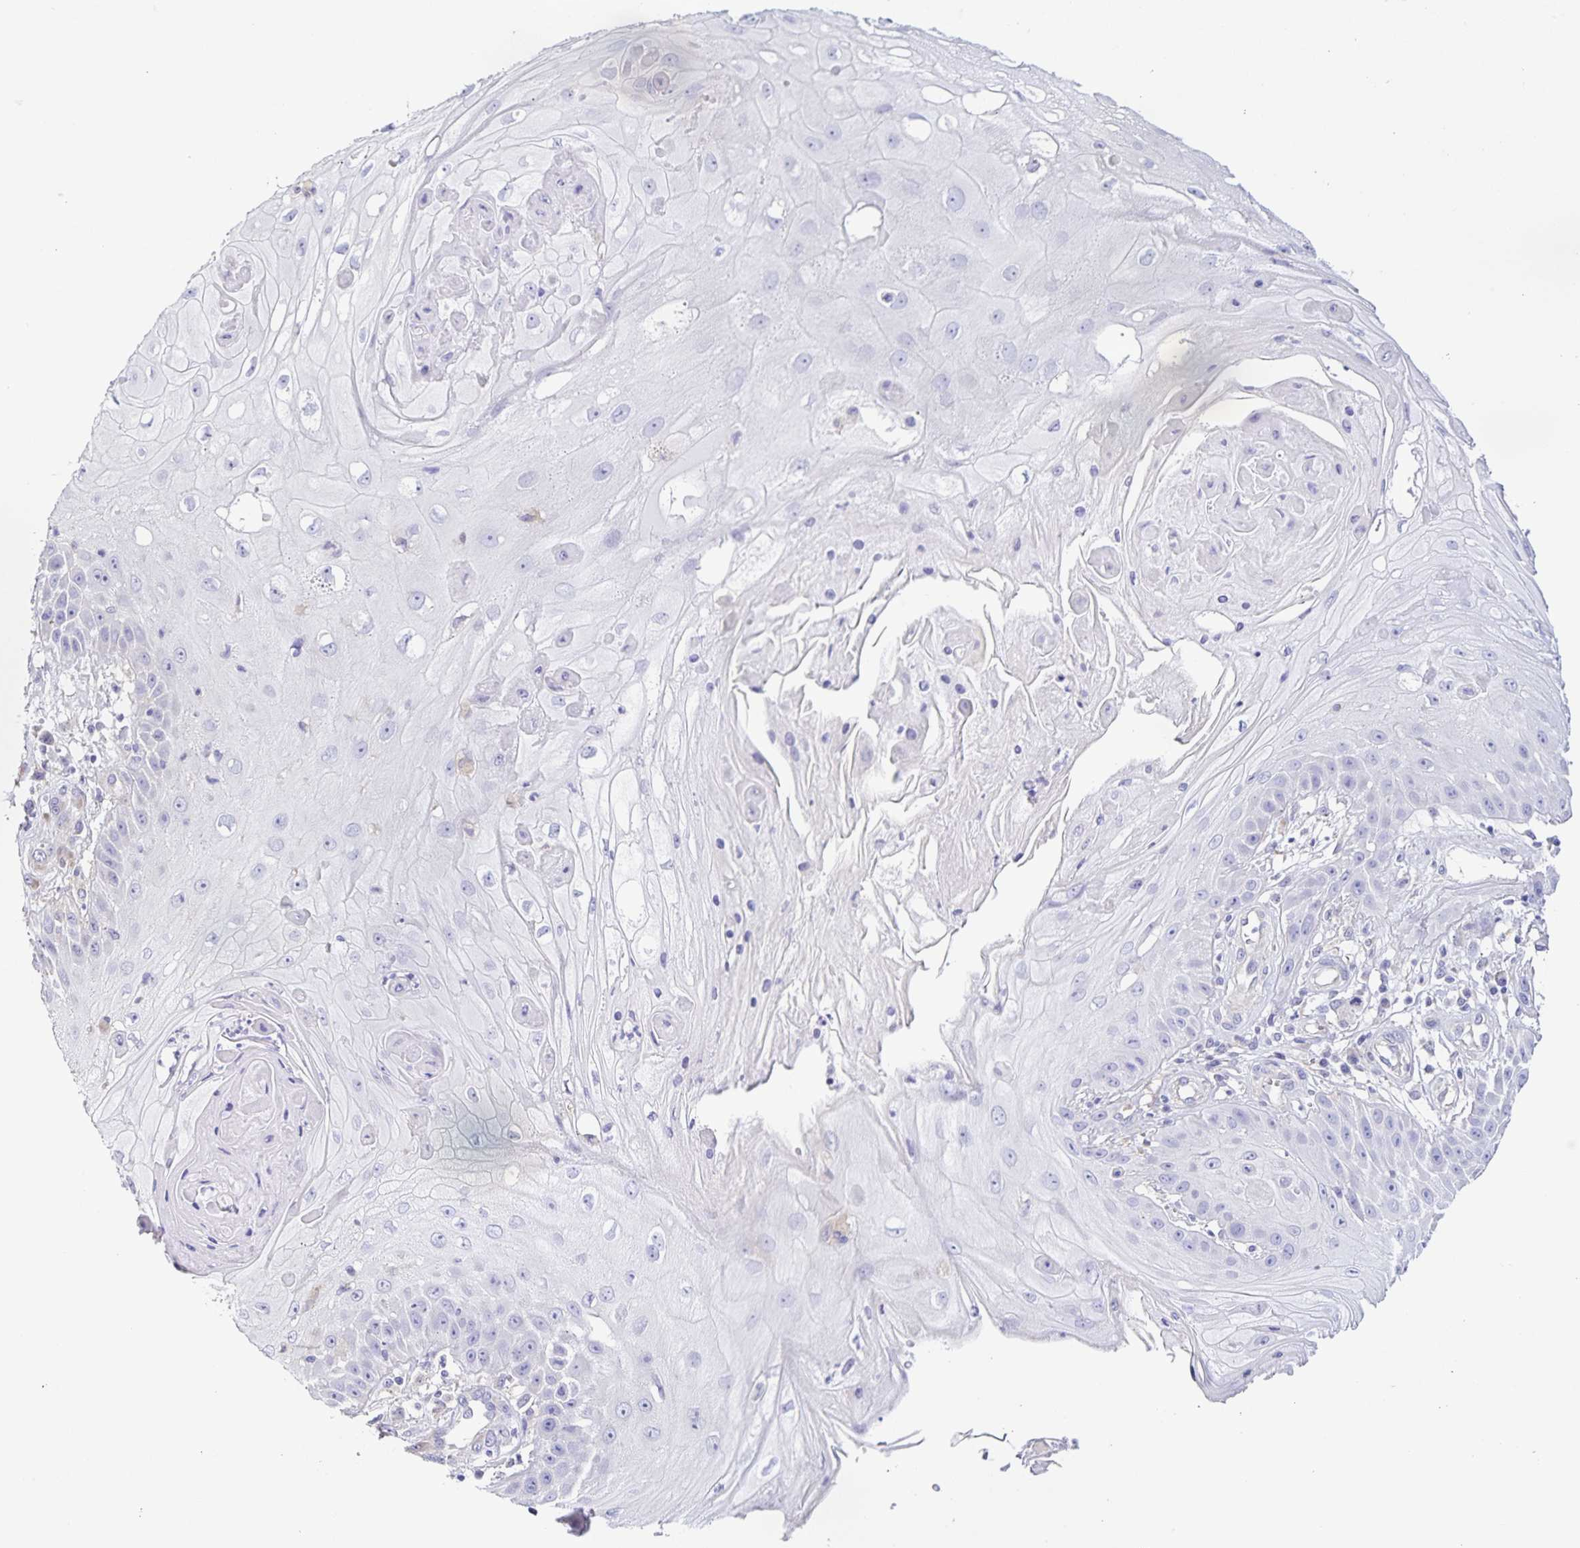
{"staining": {"intensity": "negative", "quantity": "none", "location": "none"}, "tissue": "skin cancer", "cell_type": "Tumor cells", "image_type": "cancer", "snomed": [{"axis": "morphology", "description": "Squamous cell carcinoma, NOS"}, {"axis": "topography", "description": "Skin"}], "caption": "Tumor cells show no significant protein expression in skin cancer.", "gene": "BOLL", "patient": {"sex": "male", "age": 70}}